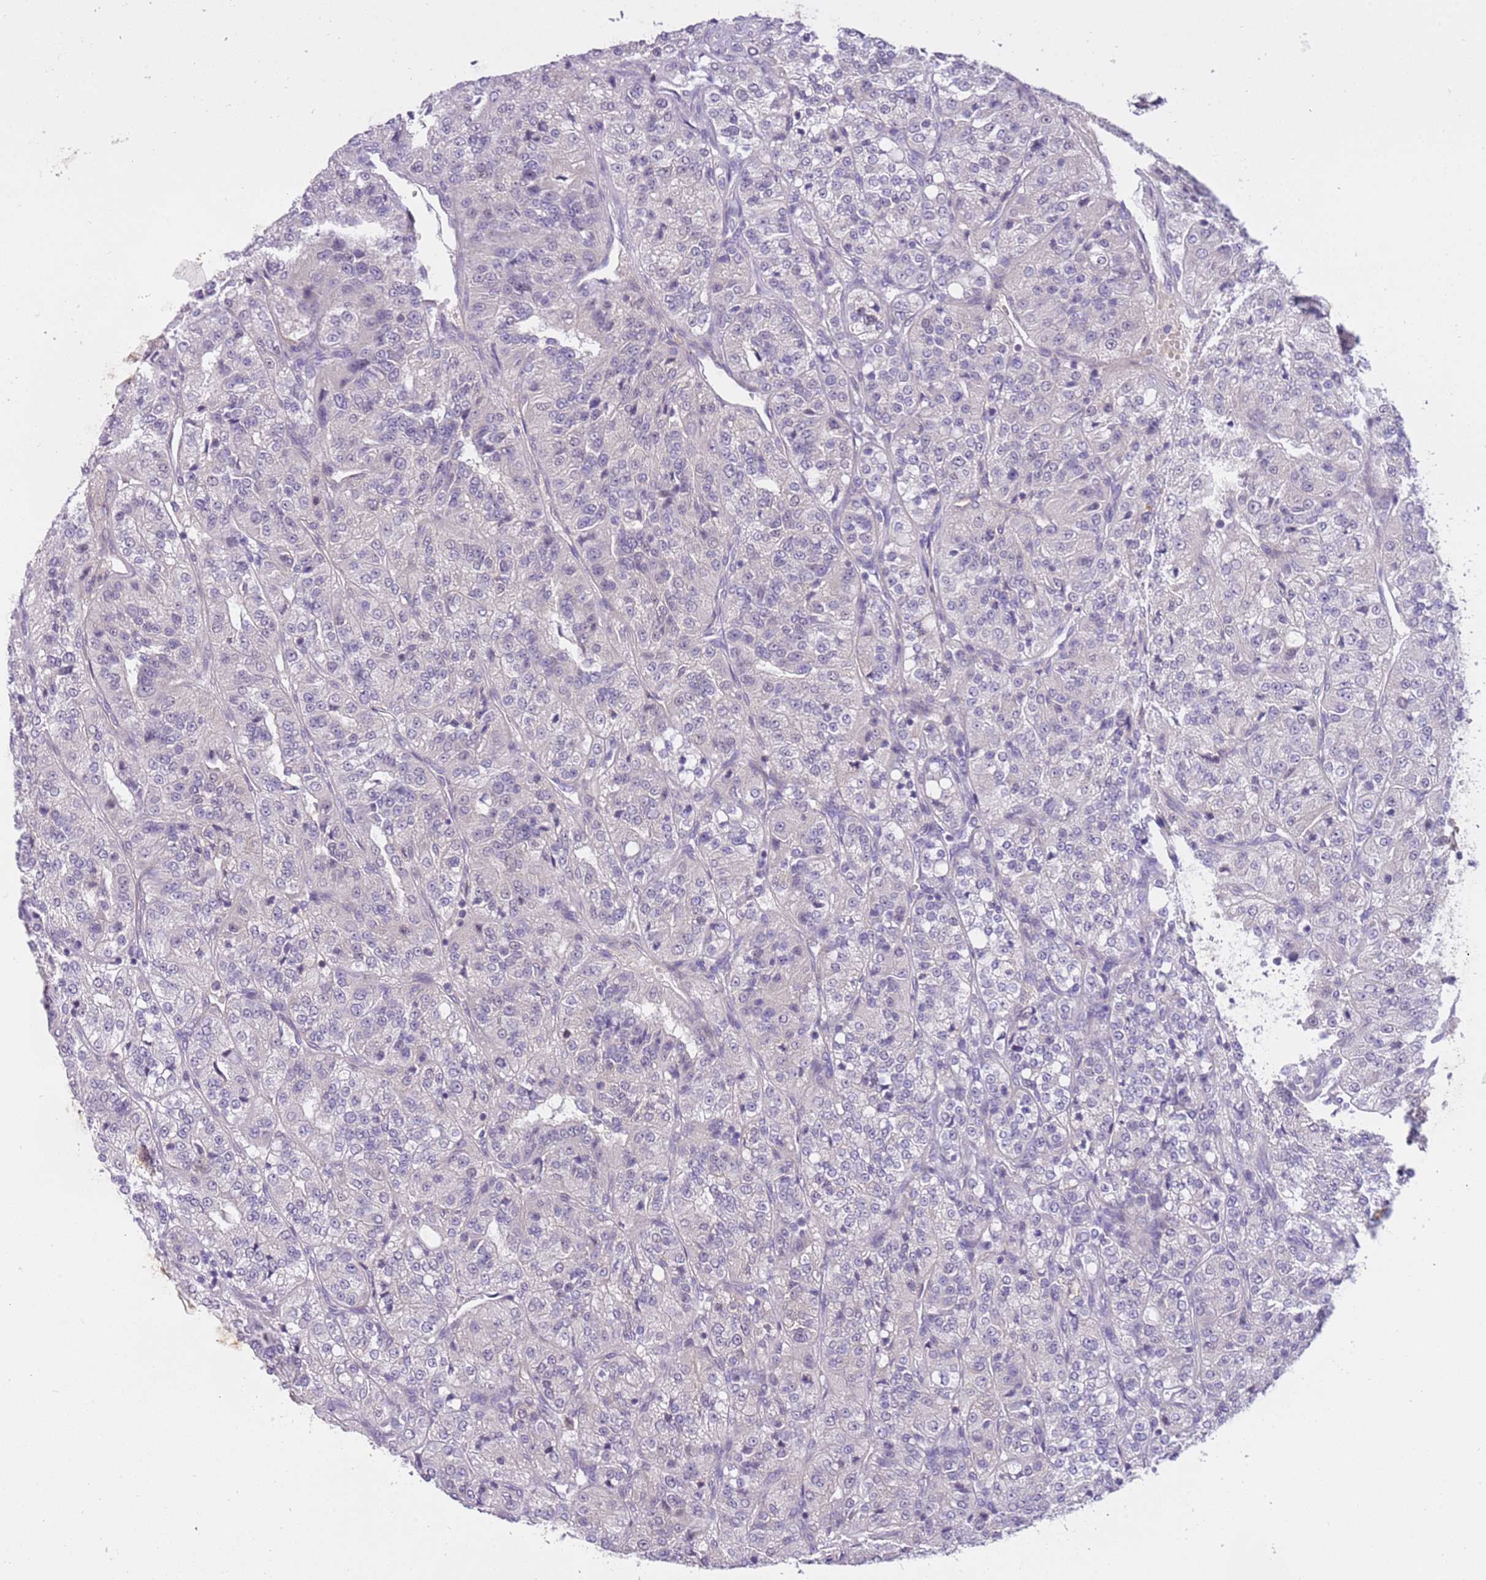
{"staining": {"intensity": "negative", "quantity": "none", "location": "none"}, "tissue": "renal cancer", "cell_type": "Tumor cells", "image_type": "cancer", "snomed": [{"axis": "morphology", "description": "Adenocarcinoma, NOS"}, {"axis": "topography", "description": "Kidney"}], "caption": "Adenocarcinoma (renal) was stained to show a protein in brown. There is no significant positivity in tumor cells.", "gene": "MAGEF1", "patient": {"sex": "female", "age": 63}}